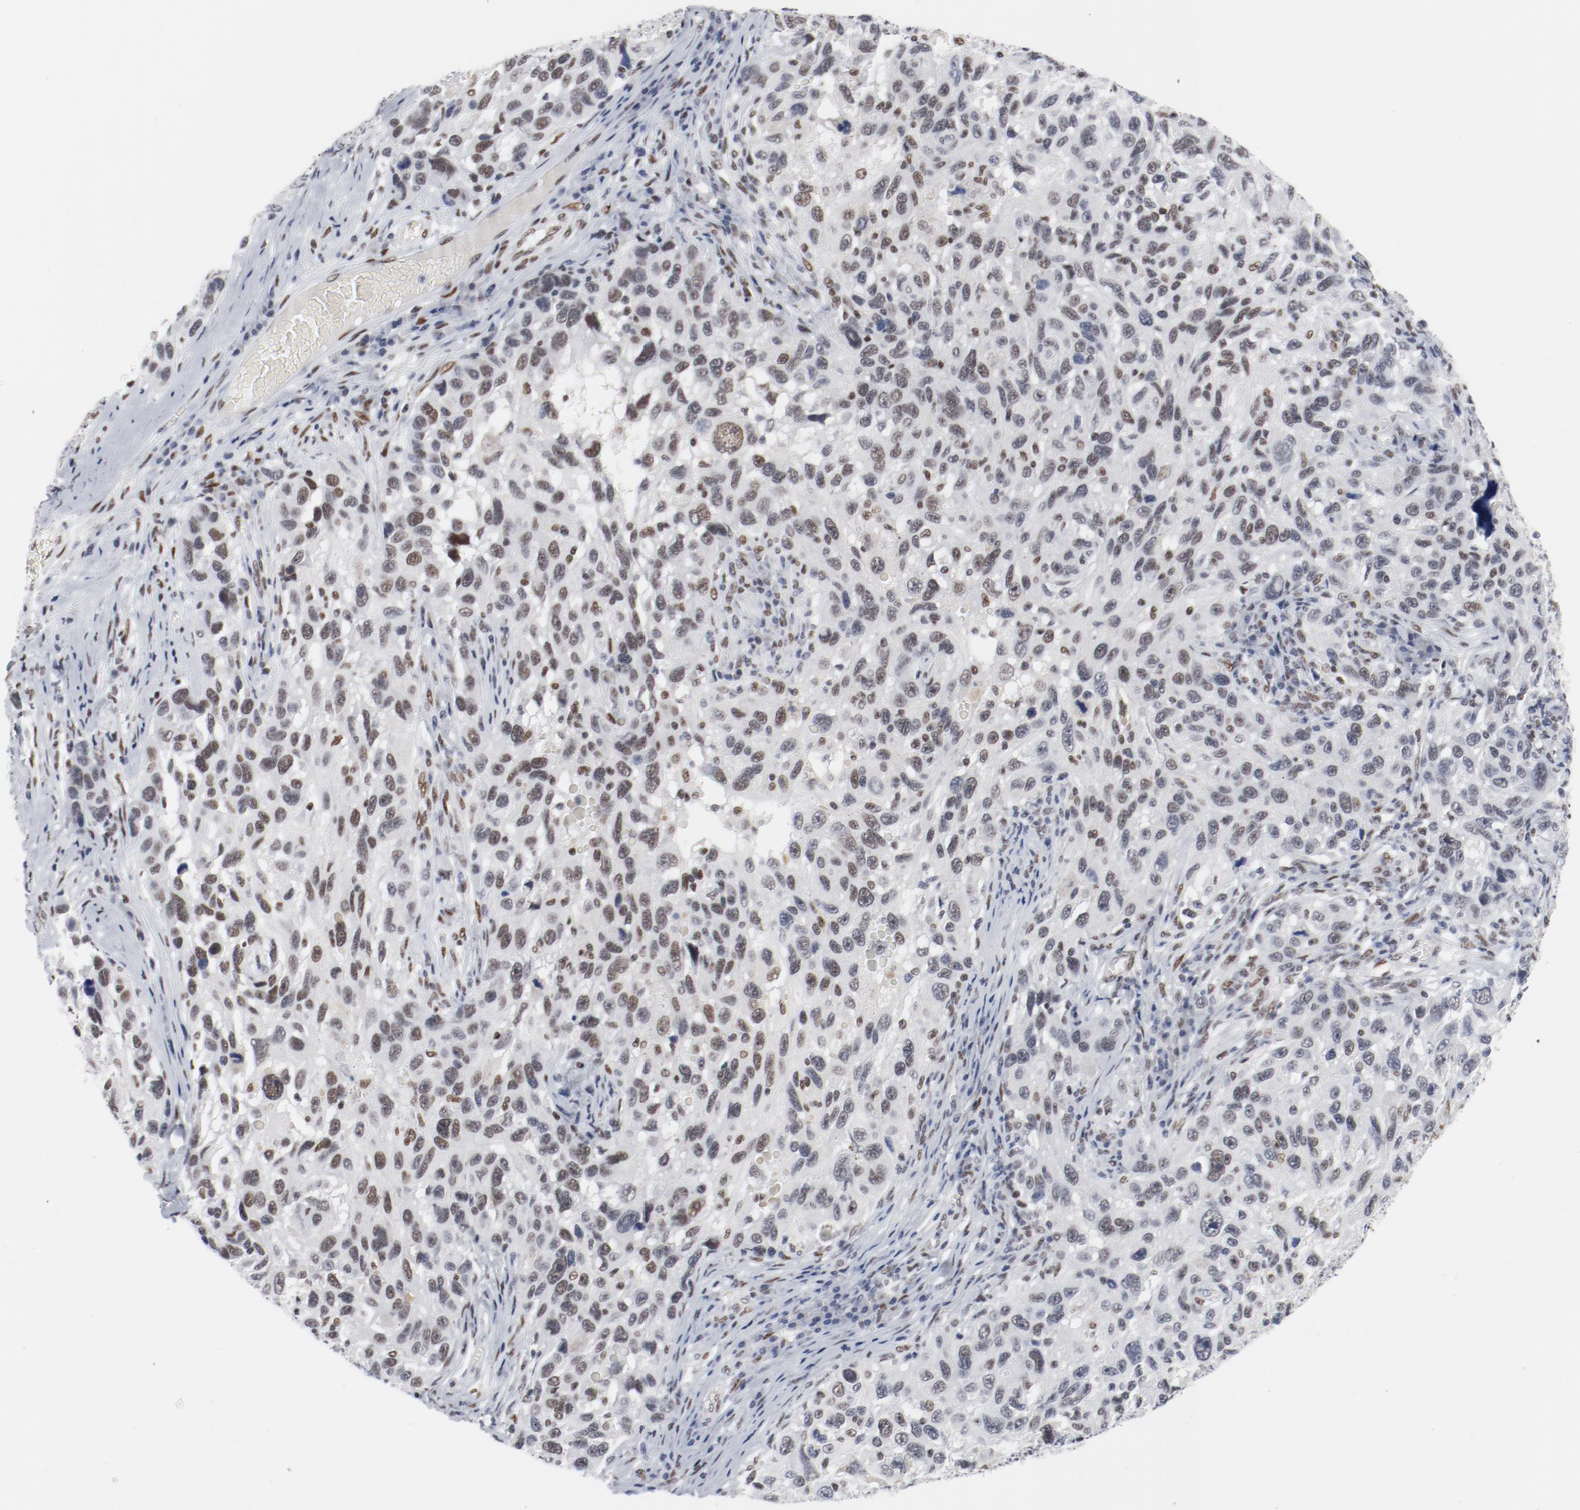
{"staining": {"intensity": "moderate", "quantity": ">75%", "location": "nuclear"}, "tissue": "melanoma", "cell_type": "Tumor cells", "image_type": "cancer", "snomed": [{"axis": "morphology", "description": "Malignant melanoma, NOS"}, {"axis": "topography", "description": "Skin"}], "caption": "Melanoma stained with IHC reveals moderate nuclear staining in about >75% of tumor cells.", "gene": "ARNT", "patient": {"sex": "male", "age": 53}}